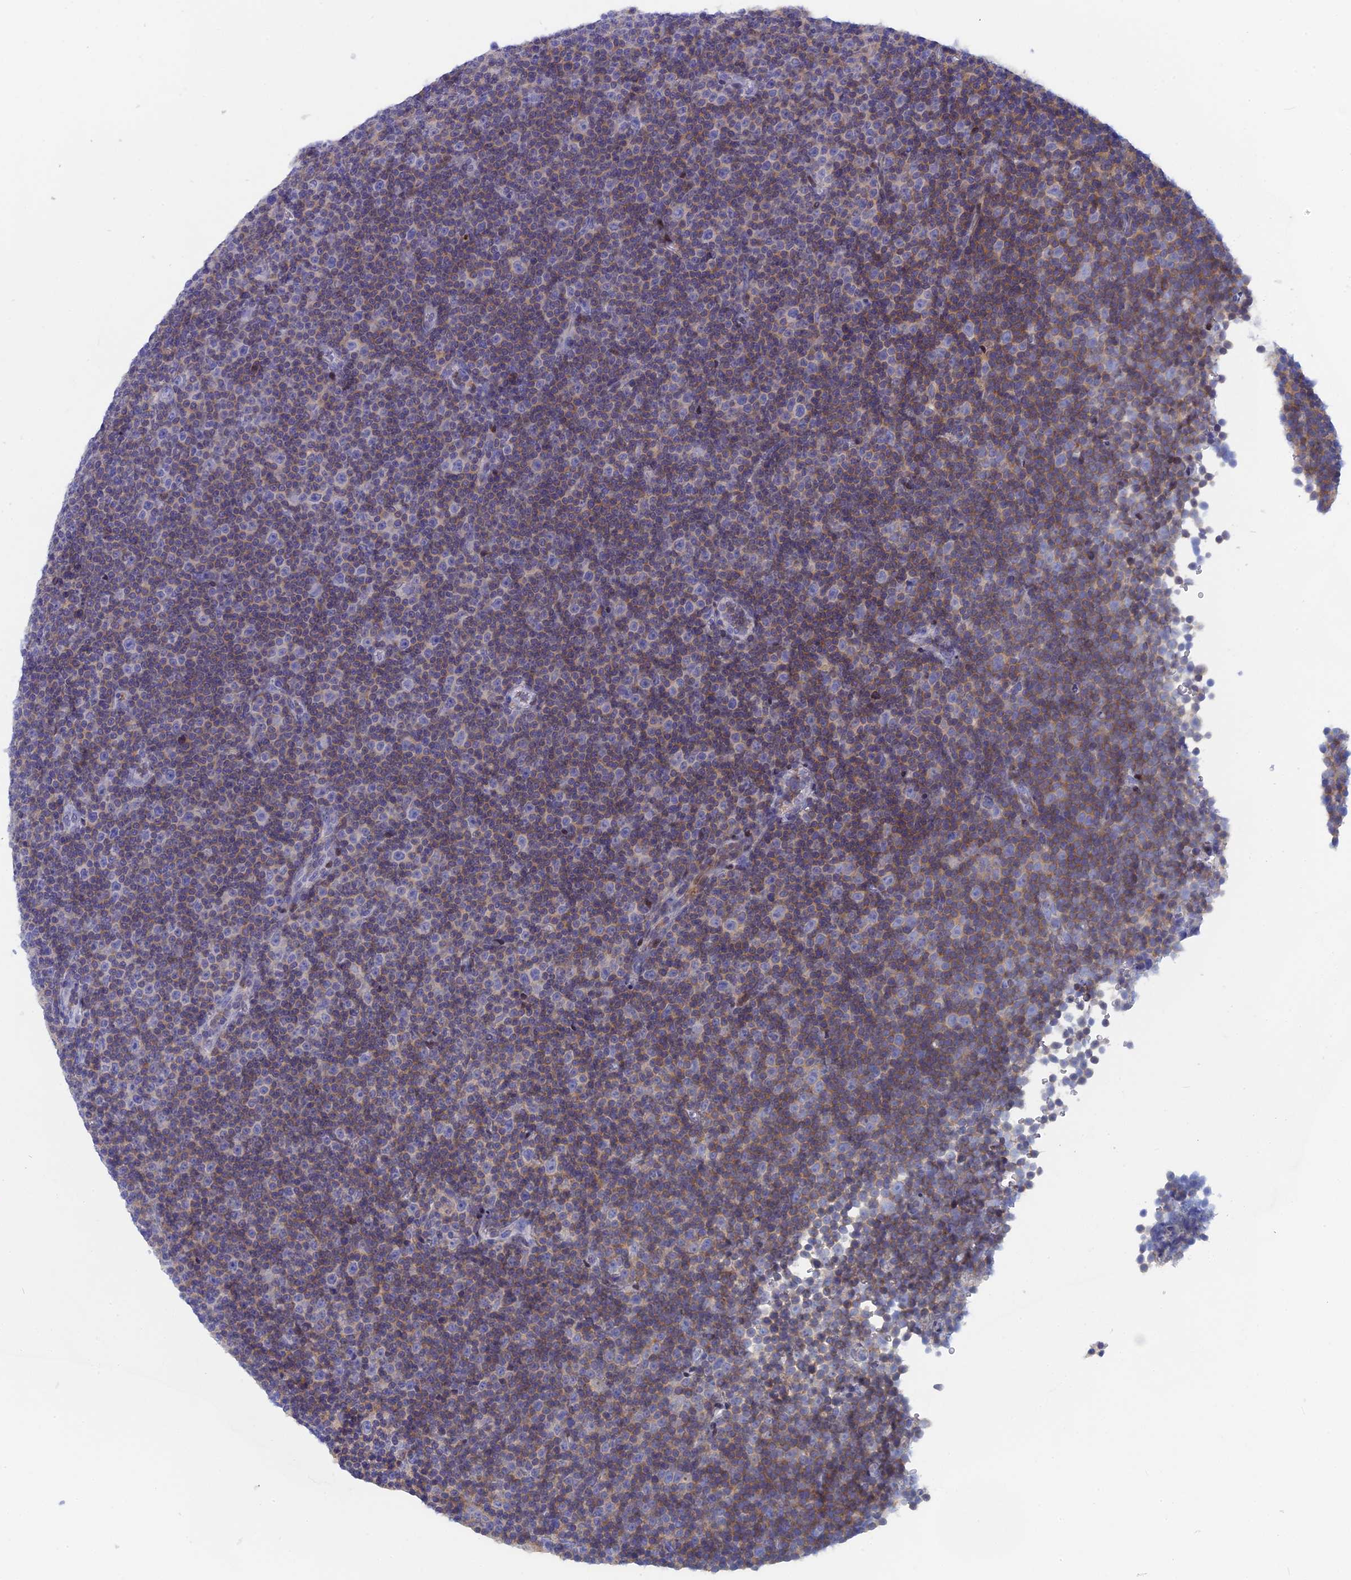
{"staining": {"intensity": "weak", "quantity": "25%-75%", "location": "cytoplasmic/membranous"}, "tissue": "lymphoma", "cell_type": "Tumor cells", "image_type": "cancer", "snomed": [{"axis": "morphology", "description": "Malignant lymphoma, non-Hodgkin's type, Low grade"}, {"axis": "topography", "description": "Lymph node"}], "caption": "Protein expression analysis of human lymphoma reveals weak cytoplasmic/membranous positivity in approximately 25%-75% of tumor cells.", "gene": "ACP7", "patient": {"sex": "female", "age": 67}}